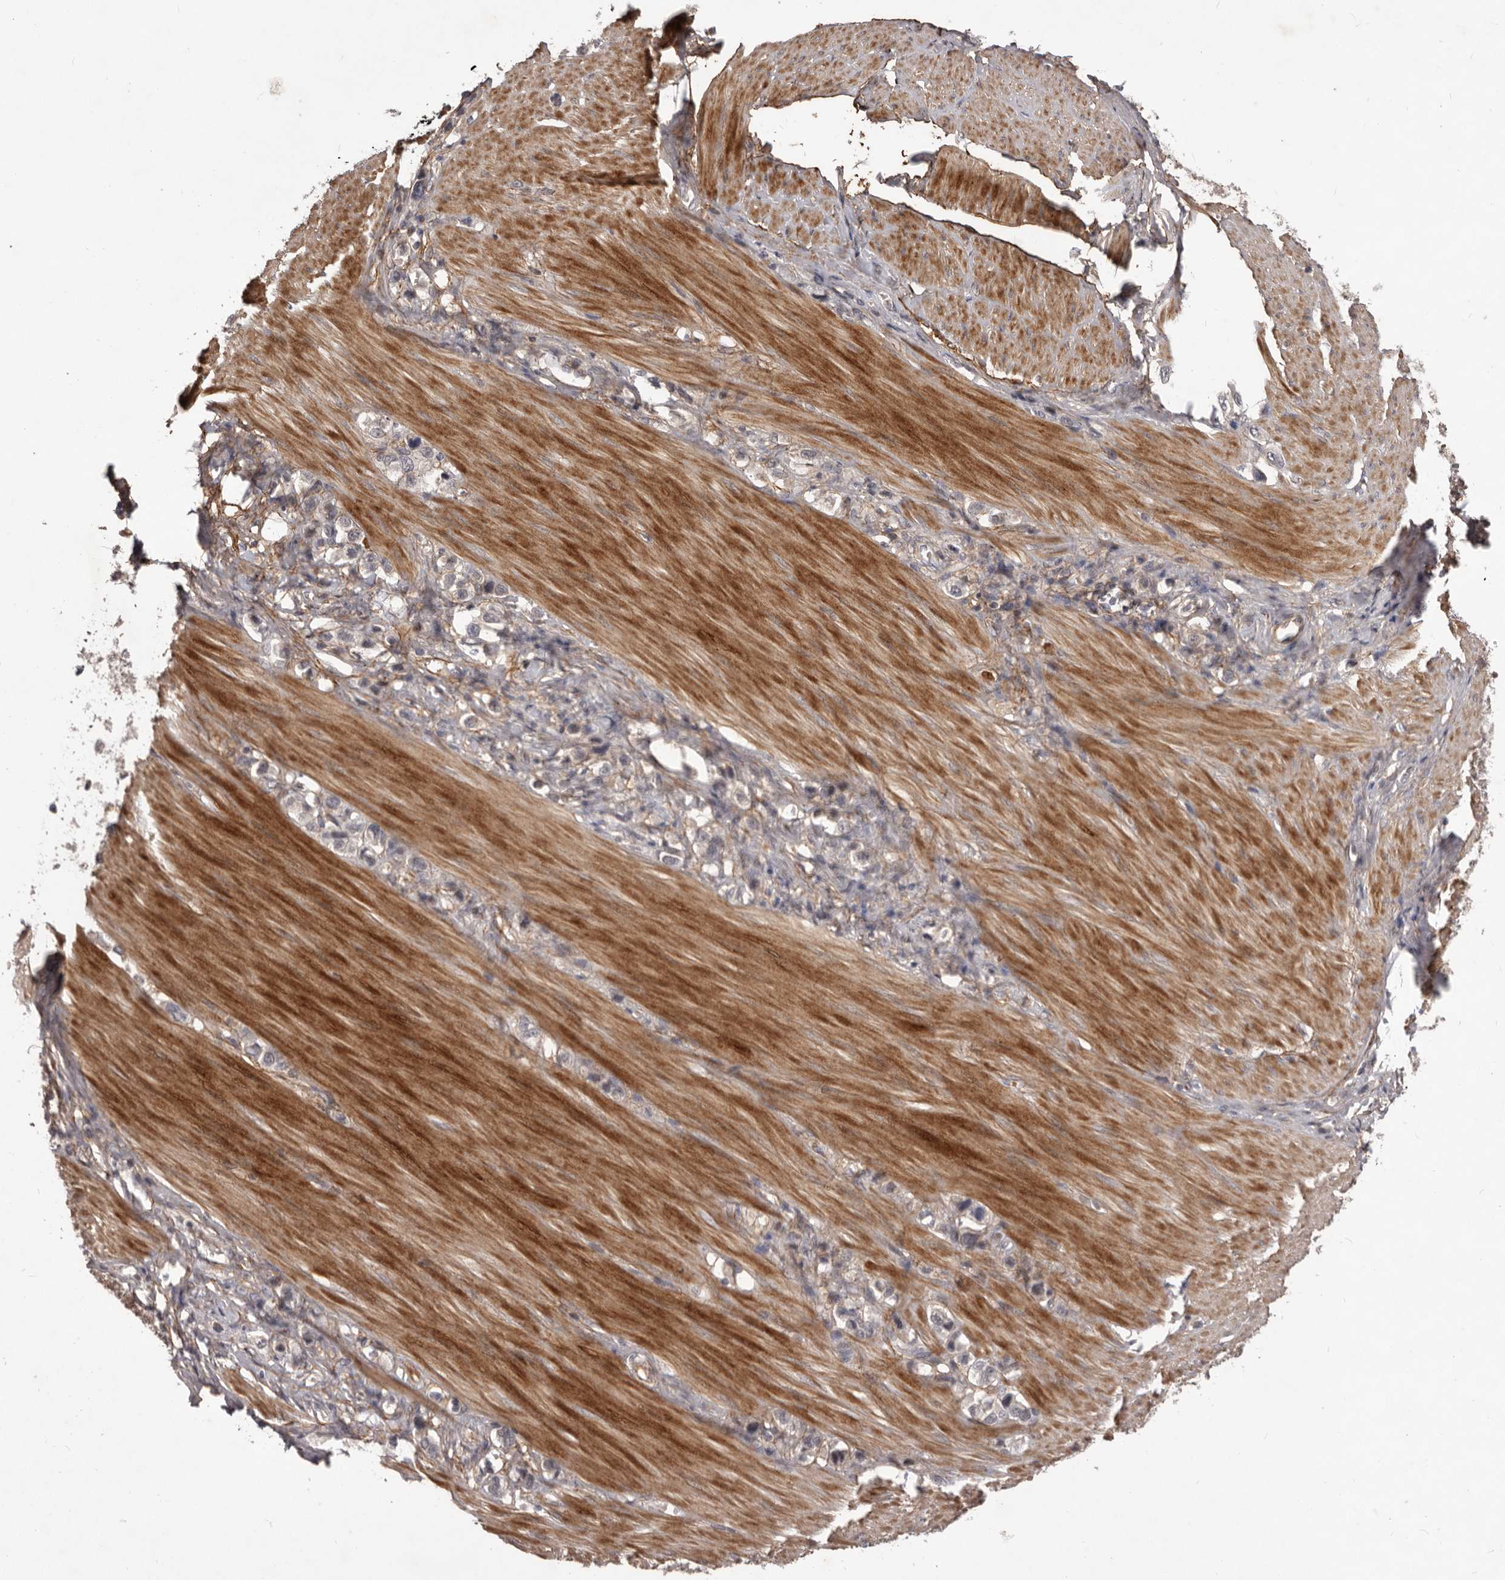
{"staining": {"intensity": "weak", "quantity": "<25%", "location": "cytoplasmic/membranous"}, "tissue": "stomach cancer", "cell_type": "Tumor cells", "image_type": "cancer", "snomed": [{"axis": "morphology", "description": "Adenocarcinoma, NOS"}, {"axis": "topography", "description": "Stomach"}], "caption": "Histopathology image shows no protein expression in tumor cells of stomach cancer (adenocarcinoma) tissue.", "gene": "HBS1L", "patient": {"sex": "female", "age": 65}}